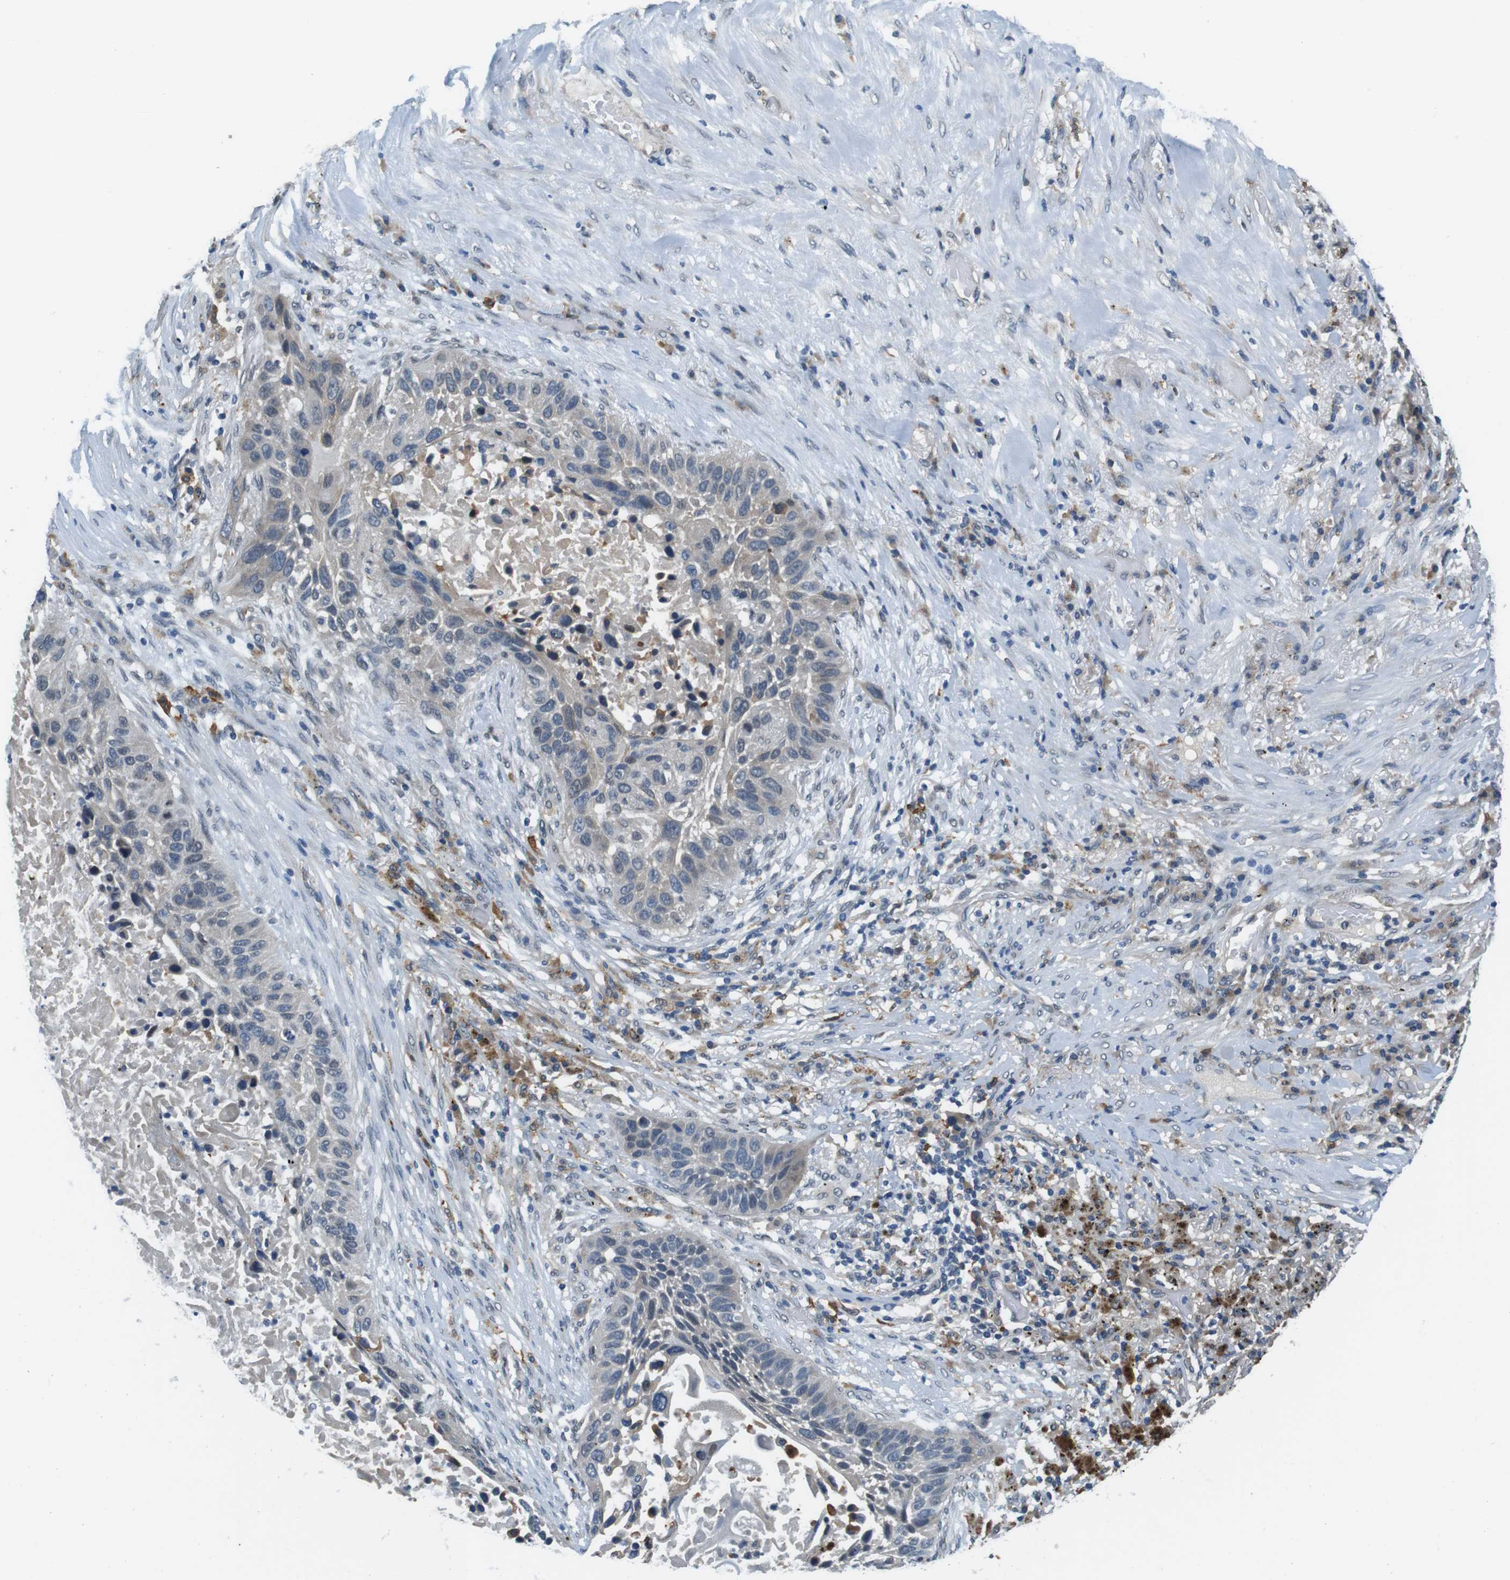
{"staining": {"intensity": "weak", "quantity": "<25%", "location": "cytoplasmic/membranous"}, "tissue": "lung cancer", "cell_type": "Tumor cells", "image_type": "cancer", "snomed": [{"axis": "morphology", "description": "Squamous cell carcinoma, NOS"}, {"axis": "topography", "description": "Lung"}], "caption": "DAB (3,3'-diaminobenzidine) immunohistochemical staining of human squamous cell carcinoma (lung) exhibits no significant staining in tumor cells.", "gene": "CD163L1", "patient": {"sex": "male", "age": 57}}